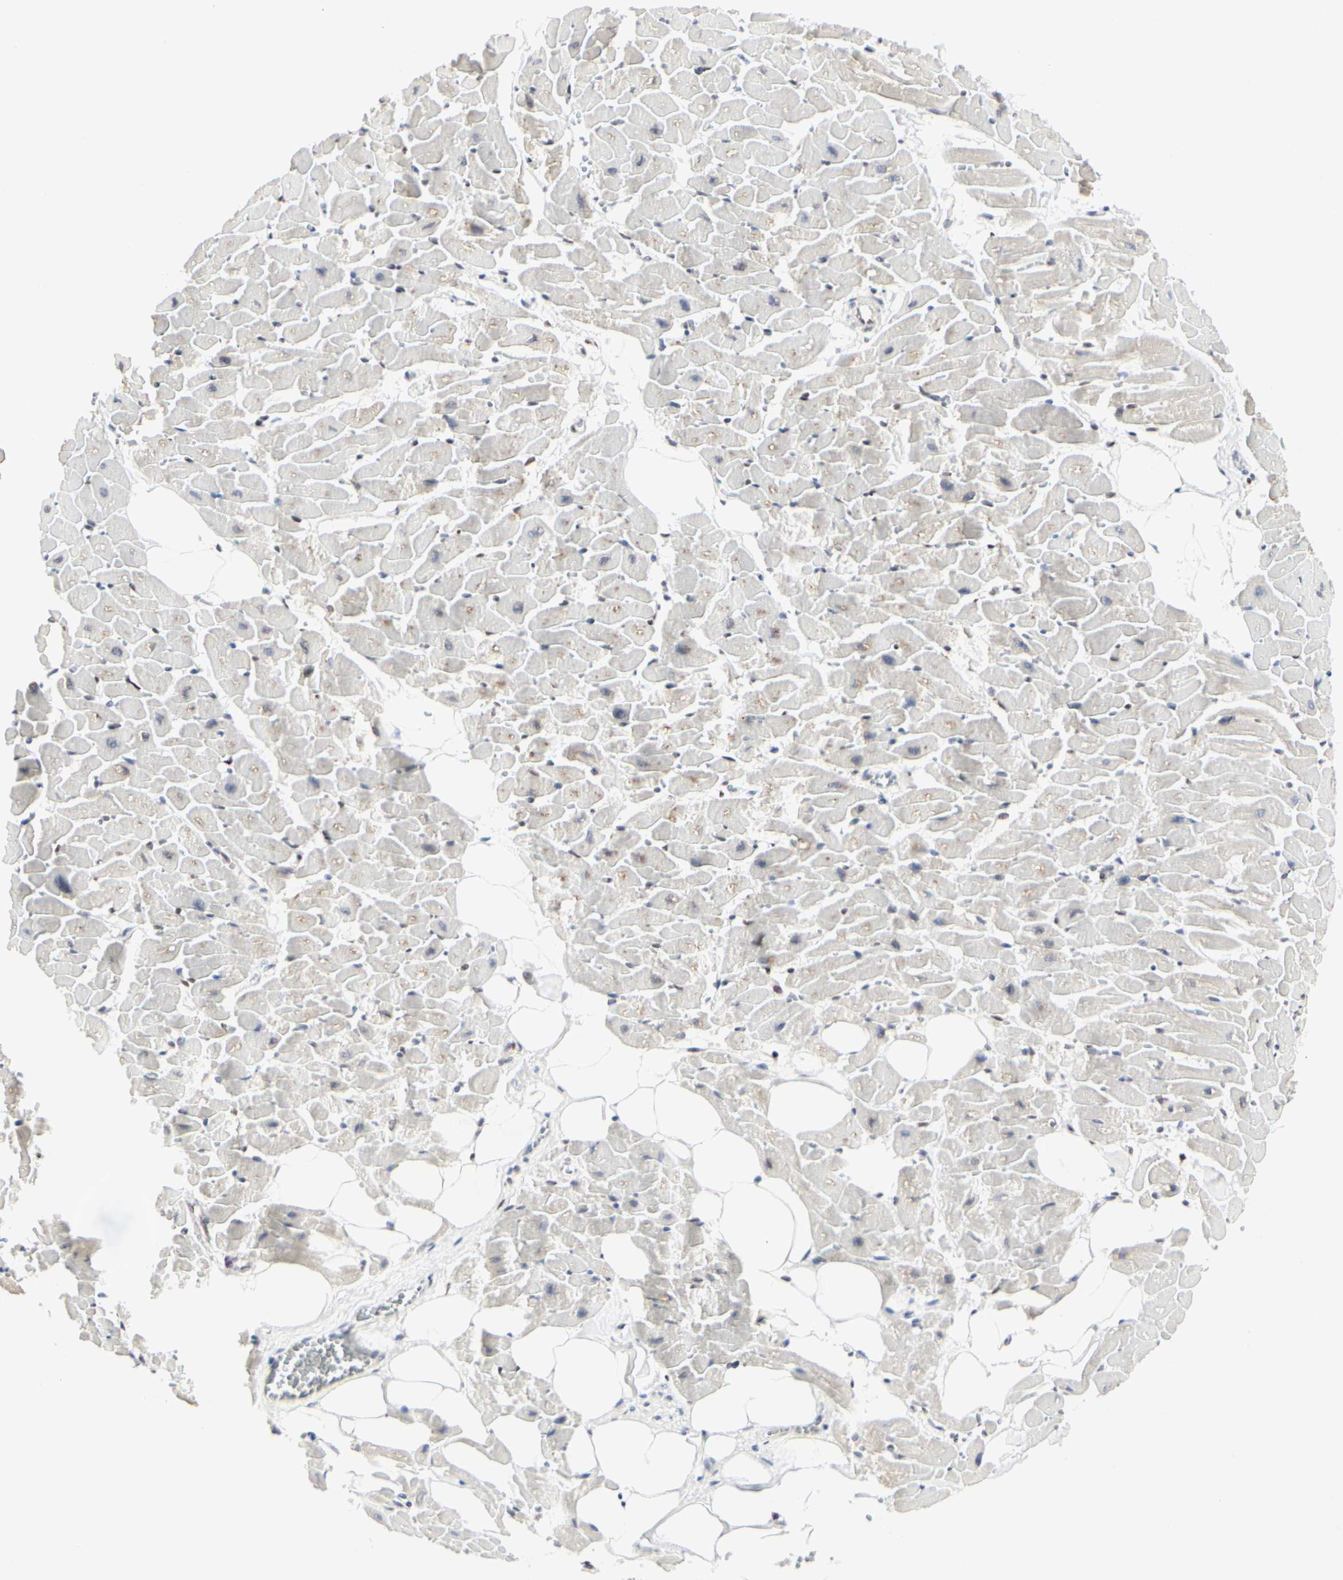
{"staining": {"intensity": "weak", "quantity": "25%-75%", "location": "cytoplasmic/membranous"}, "tissue": "heart muscle", "cell_type": "Cardiomyocytes", "image_type": "normal", "snomed": [{"axis": "morphology", "description": "Normal tissue, NOS"}, {"axis": "topography", "description": "Heart"}], "caption": "Unremarkable heart muscle was stained to show a protein in brown. There is low levels of weak cytoplasmic/membranous staining in approximately 25%-75% of cardiomyocytes.", "gene": "PRMT3", "patient": {"sex": "female", "age": 19}}